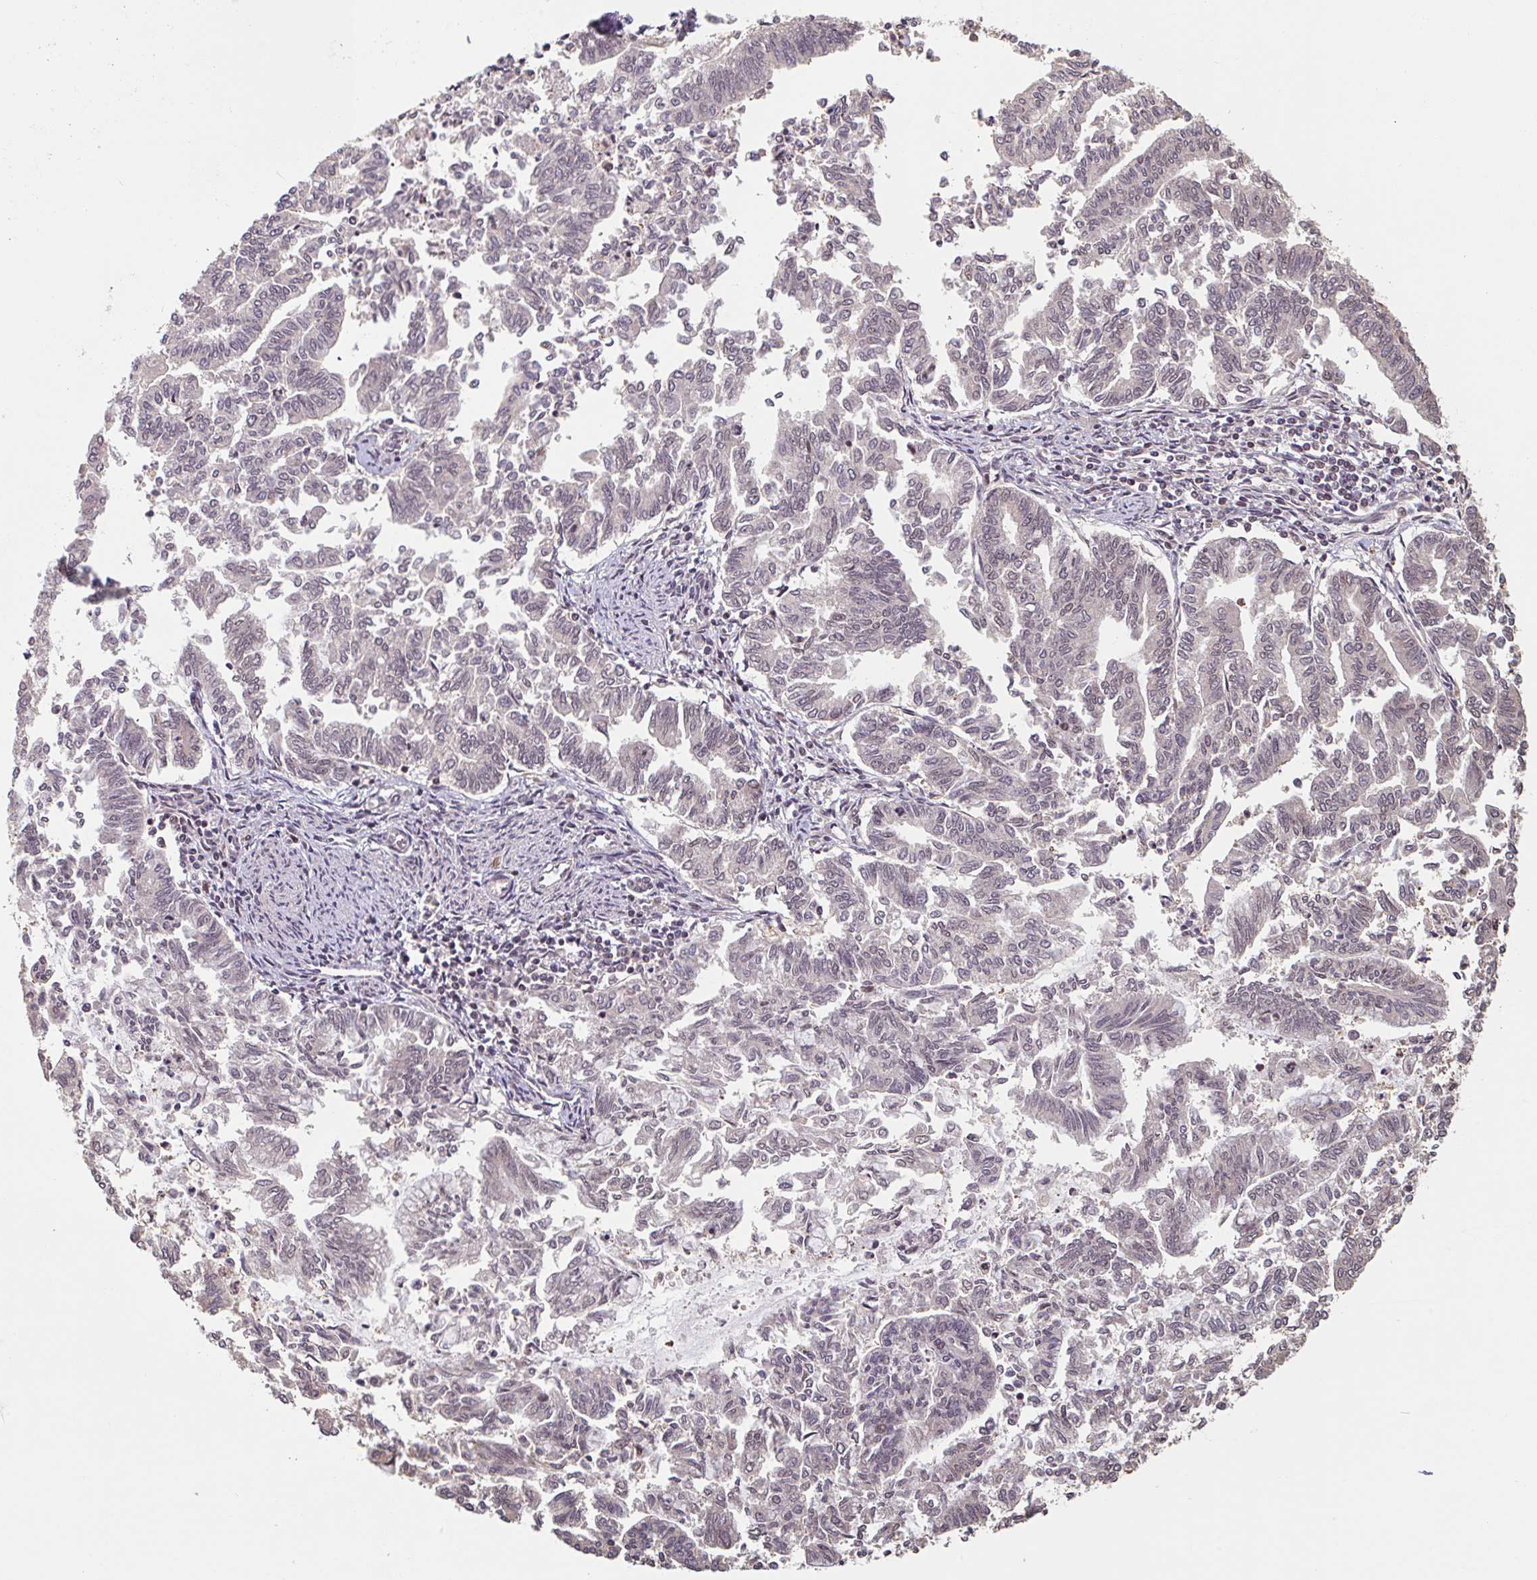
{"staining": {"intensity": "weak", "quantity": "<25%", "location": "nuclear"}, "tissue": "endometrial cancer", "cell_type": "Tumor cells", "image_type": "cancer", "snomed": [{"axis": "morphology", "description": "Adenocarcinoma, NOS"}, {"axis": "topography", "description": "Endometrium"}], "caption": "The photomicrograph displays no staining of tumor cells in endometrial adenocarcinoma.", "gene": "DR1", "patient": {"sex": "female", "age": 79}}